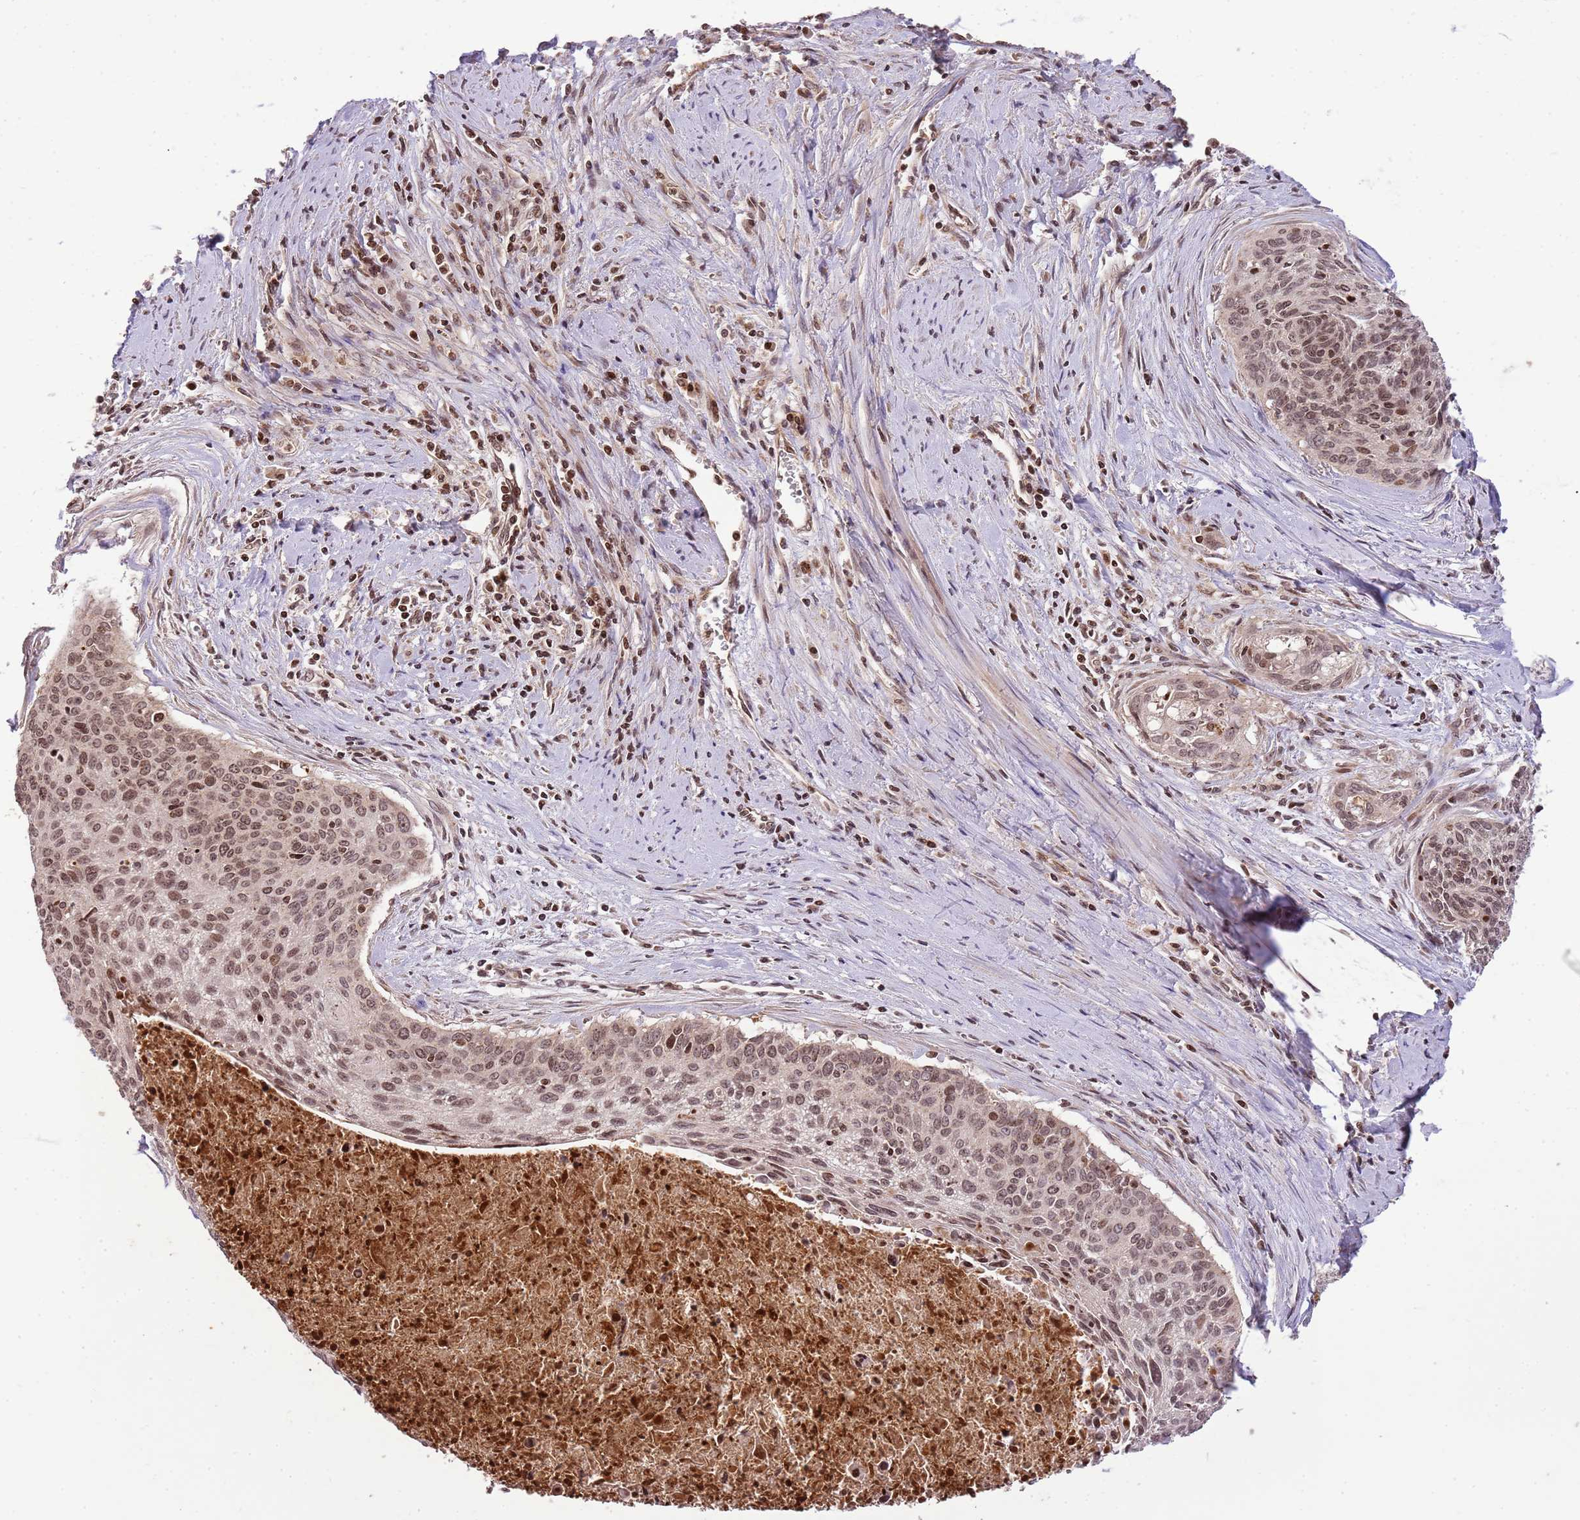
{"staining": {"intensity": "moderate", "quantity": ">75%", "location": "nuclear"}, "tissue": "cervical cancer", "cell_type": "Tumor cells", "image_type": "cancer", "snomed": [{"axis": "morphology", "description": "Squamous cell carcinoma, NOS"}, {"axis": "topography", "description": "Cervix"}], "caption": "Immunohistochemistry (IHC) staining of cervical squamous cell carcinoma, which reveals medium levels of moderate nuclear staining in about >75% of tumor cells indicating moderate nuclear protein staining. The staining was performed using DAB (3,3'-diaminobenzidine) (brown) for protein detection and nuclei were counterstained in hematoxylin (blue).", "gene": "SAMSN1", "patient": {"sex": "female", "age": 55}}